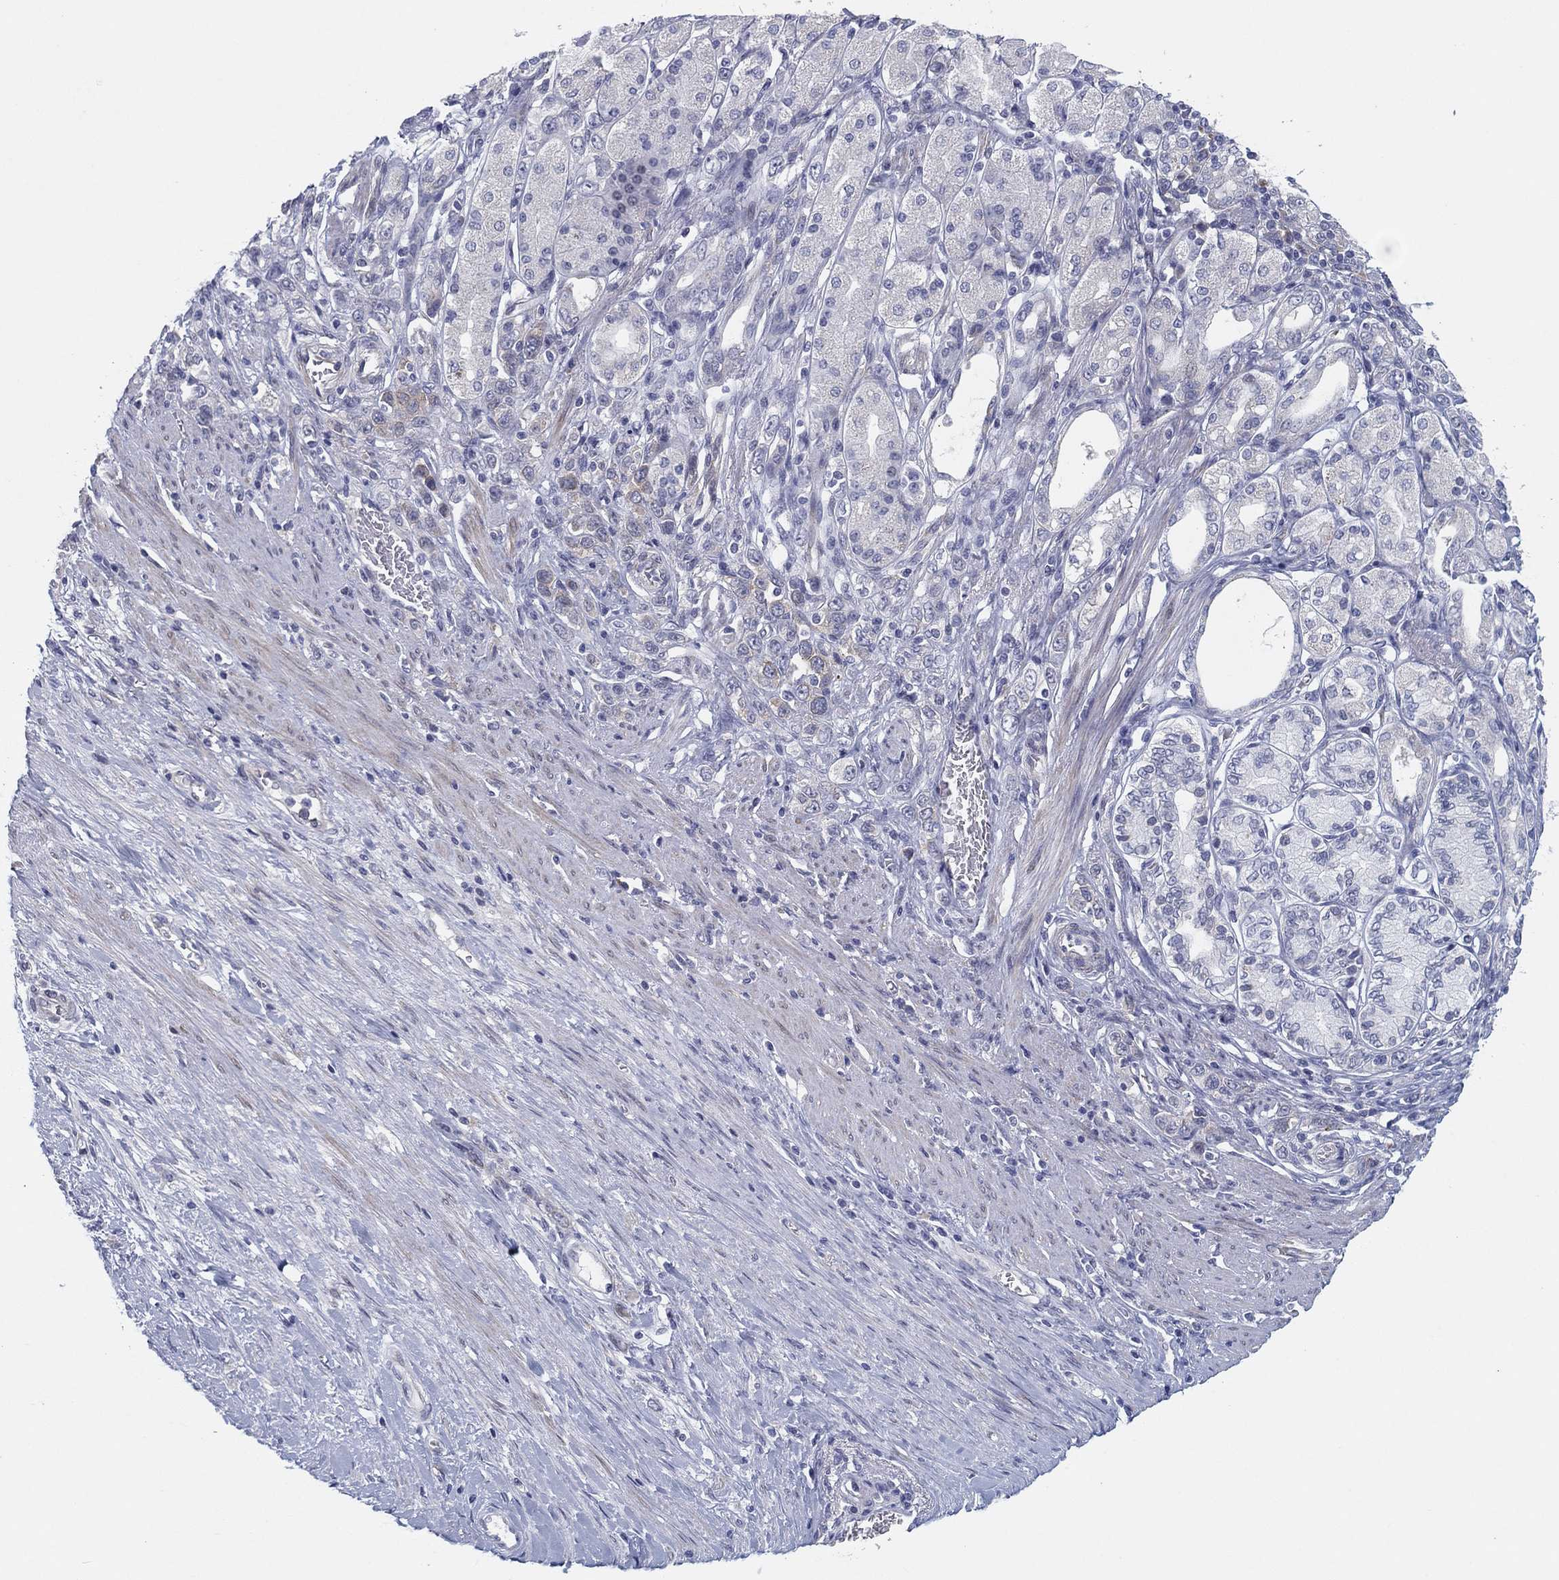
{"staining": {"intensity": "negative", "quantity": "none", "location": "none"}, "tissue": "stomach cancer", "cell_type": "Tumor cells", "image_type": "cancer", "snomed": [{"axis": "morphology", "description": "Normal tissue, NOS"}, {"axis": "morphology", "description": "Adenocarcinoma, NOS"}, {"axis": "morphology", "description": "Adenocarcinoma, High grade"}, {"axis": "topography", "description": "Stomach, upper"}, {"axis": "topography", "description": "Stomach"}], "caption": "A histopathology image of adenocarcinoma (high-grade) (stomach) stained for a protein exhibits no brown staining in tumor cells.", "gene": "HEATR4", "patient": {"sex": "female", "age": 65}}